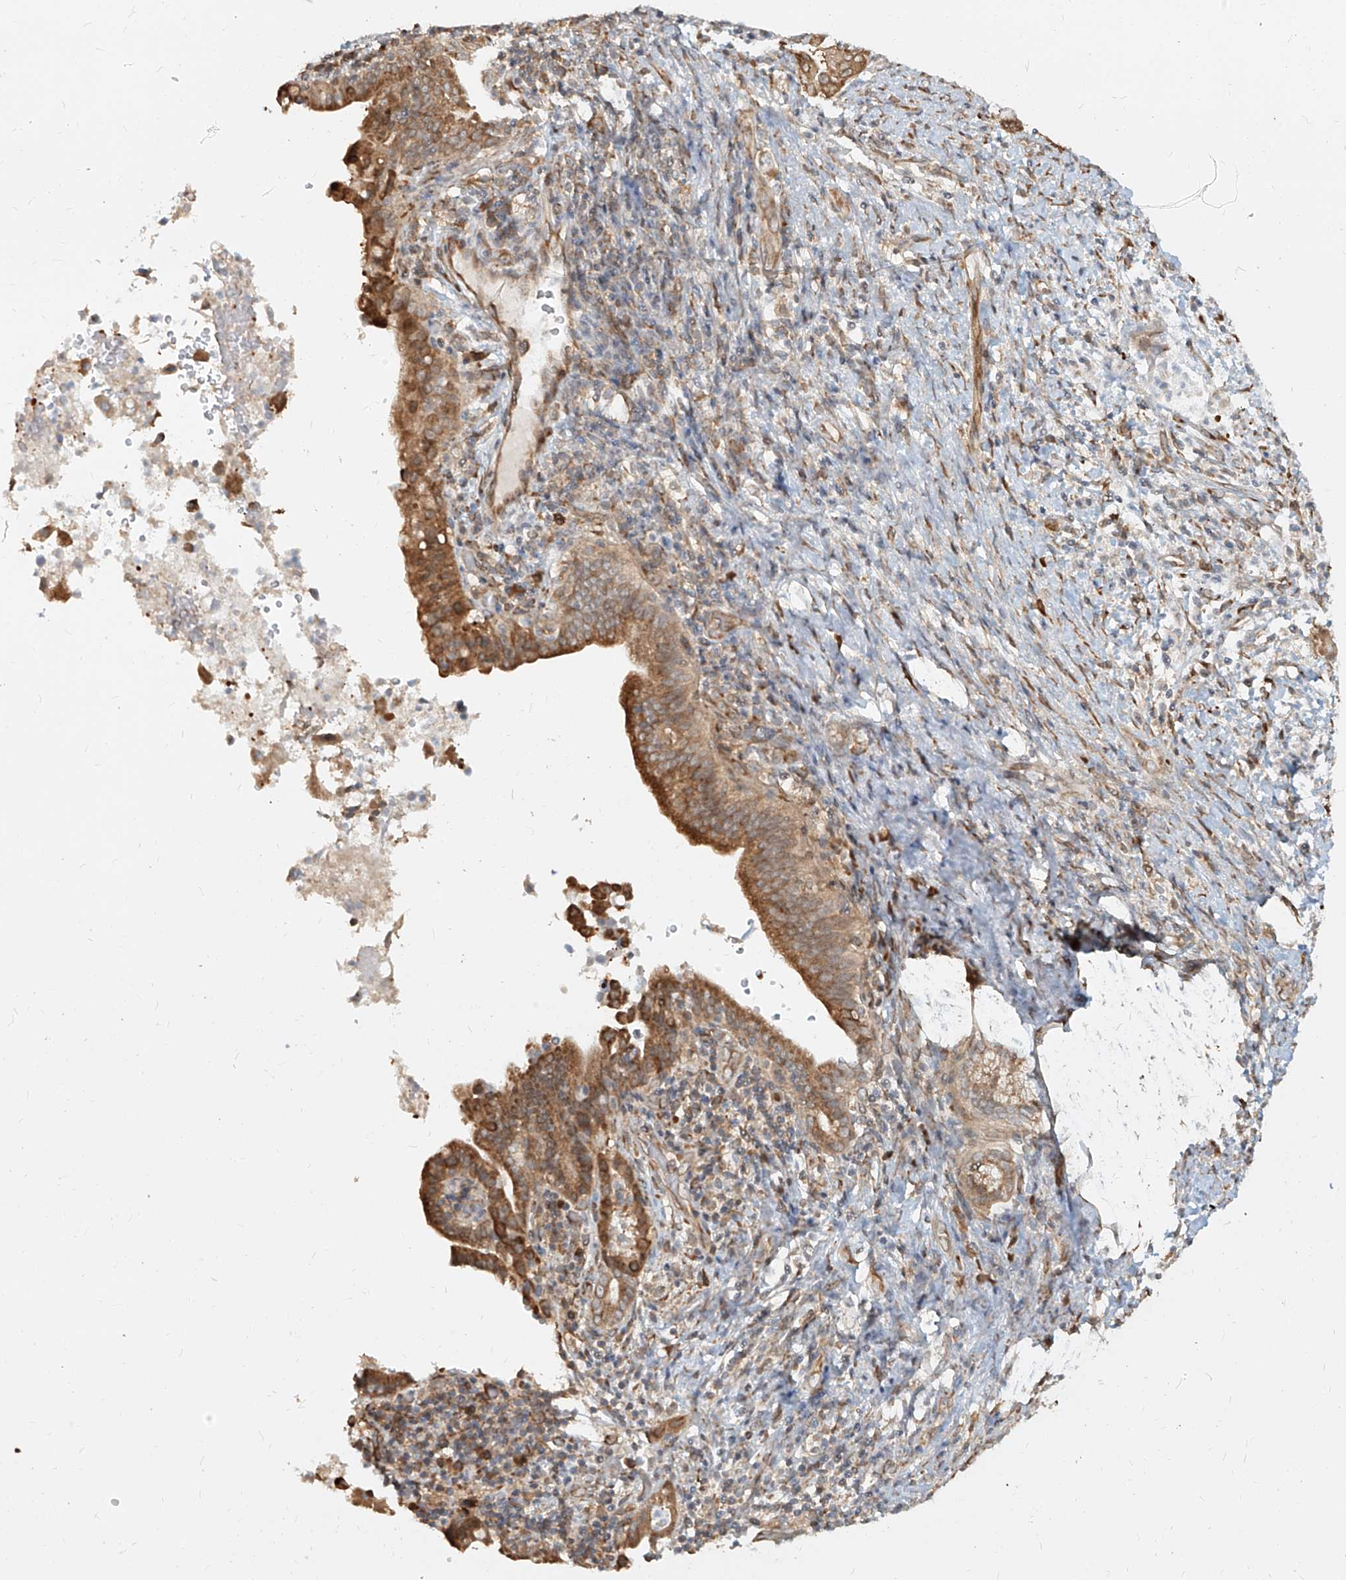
{"staining": {"intensity": "moderate", "quantity": ">75%", "location": "cytoplasmic/membranous"}, "tissue": "liver cancer", "cell_type": "Tumor cells", "image_type": "cancer", "snomed": [{"axis": "morphology", "description": "Cholangiocarcinoma"}, {"axis": "topography", "description": "Liver"}], "caption": "Immunohistochemical staining of human liver cancer demonstrates medium levels of moderate cytoplasmic/membranous staining in approximately >75% of tumor cells.", "gene": "UBE2K", "patient": {"sex": "female", "age": 54}}